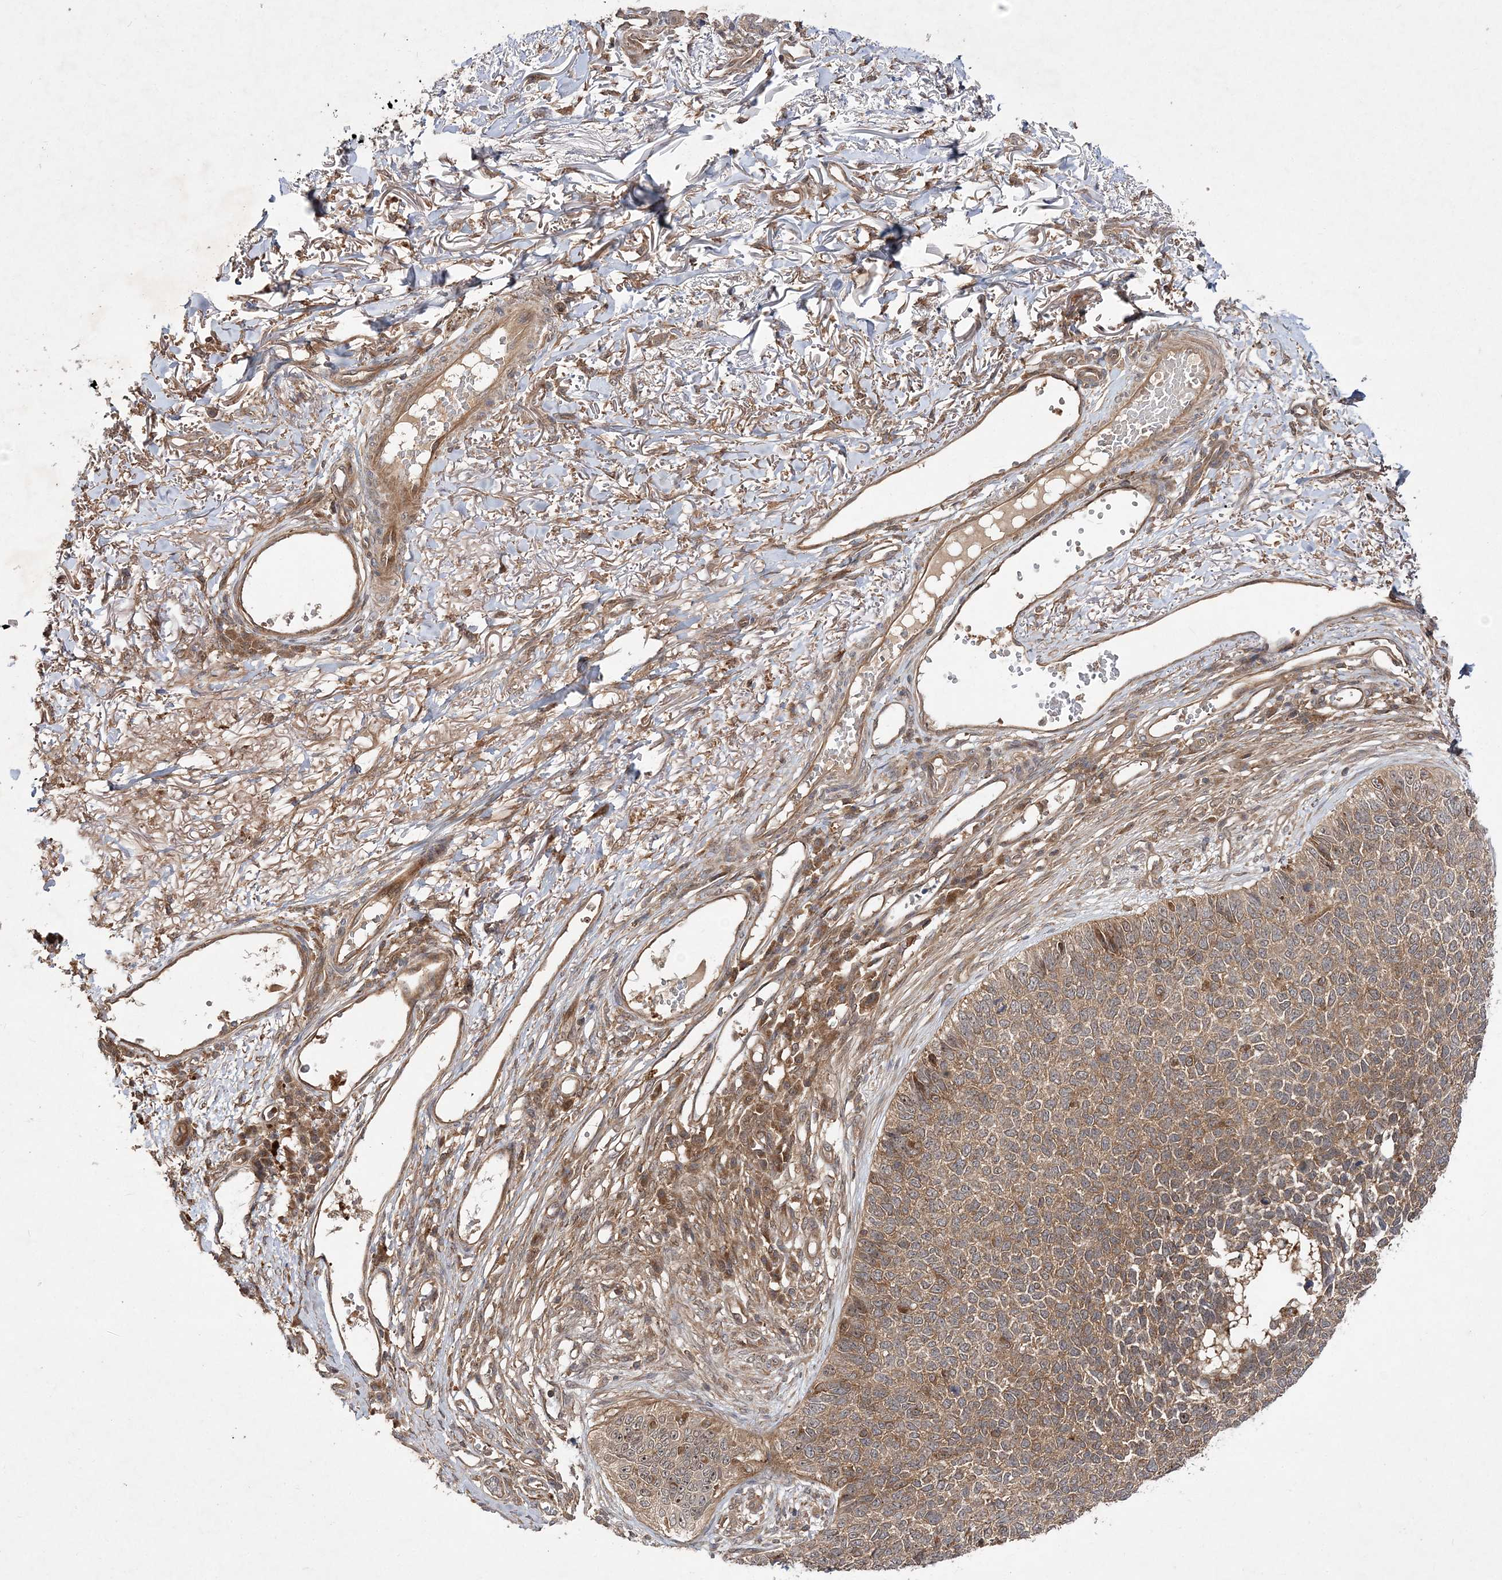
{"staining": {"intensity": "weak", "quantity": ">75%", "location": "cytoplasmic/membranous"}, "tissue": "skin cancer", "cell_type": "Tumor cells", "image_type": "cancer", "snomed": [{"axis": "morphology", "description": "Basal cell carcinoma"}, {"axis": "topography", "description": "Skin"}], "caption": "Tumor cells demonstrate low levels of weak cytoplasmic/membranous staining in approximately >75% of cells in human skin cancer. (DAB = brown stain, brightfield microscopy at high magnification).", "gene": "TMEM9B", "patient": {"sex": "female", "age": 84}}